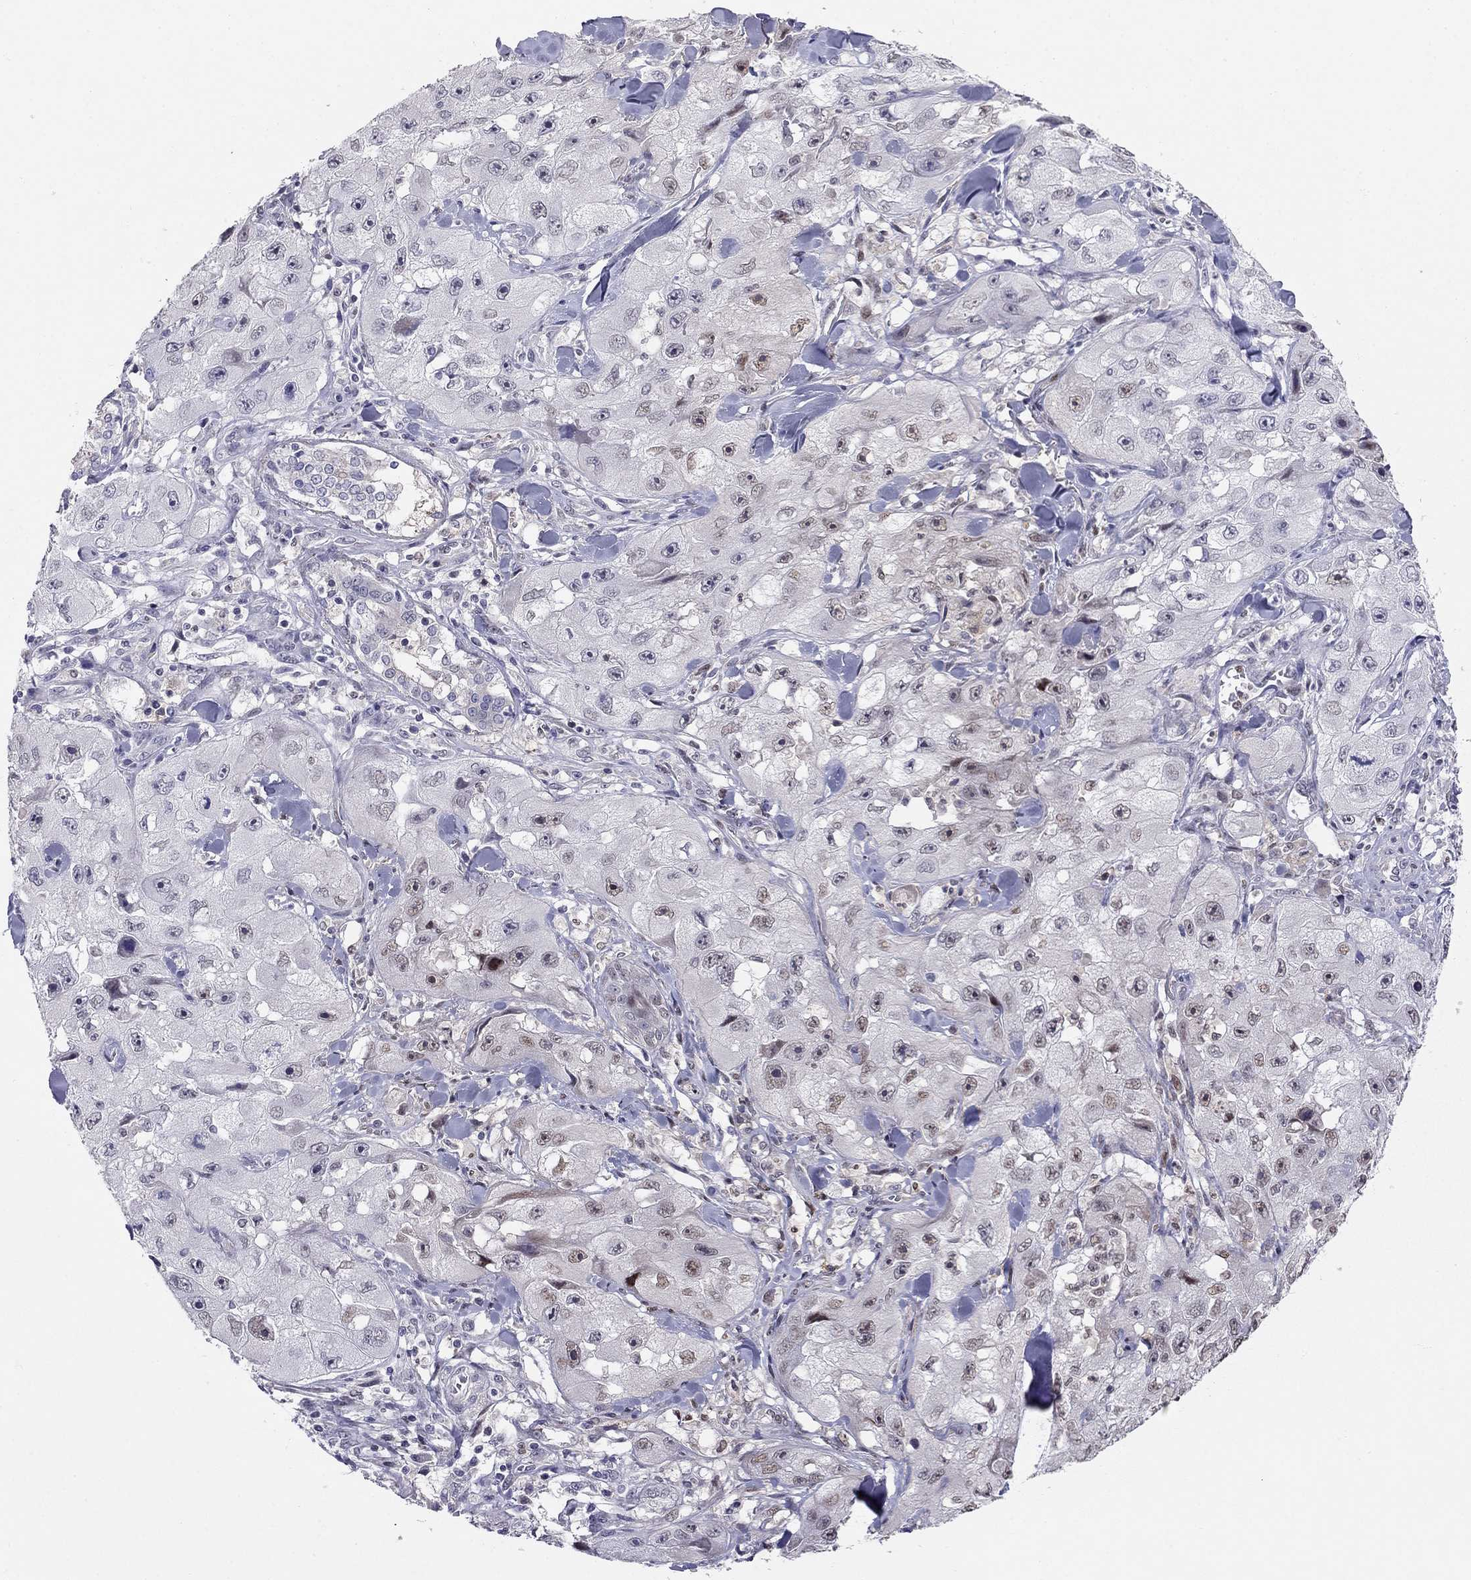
{"staining": {"intensity": "weak", "quantity": "<25%", "location": "nuclear"}, "tissue": "skin cancer", "cell_type": "Tumor cells", "image_type": "cancer", "snomed": [{"axis": "morphology", "description": "Squamous cell carcinoma, NOS"}, {"axis": "topography", "description": "Skin"}, {"axis": "topography", "description": "Subcutis"}], "caption": "Tumor cells show no significant expression in skin cancer. Brightfield microscopy of IHC stained with DAB (3,3'-diaminobenzidine) (brown) and hematoxylin (blue), captured at high magnification.", "gene": "LRRC39", "patient": {"sex": "male", "age": 73}}